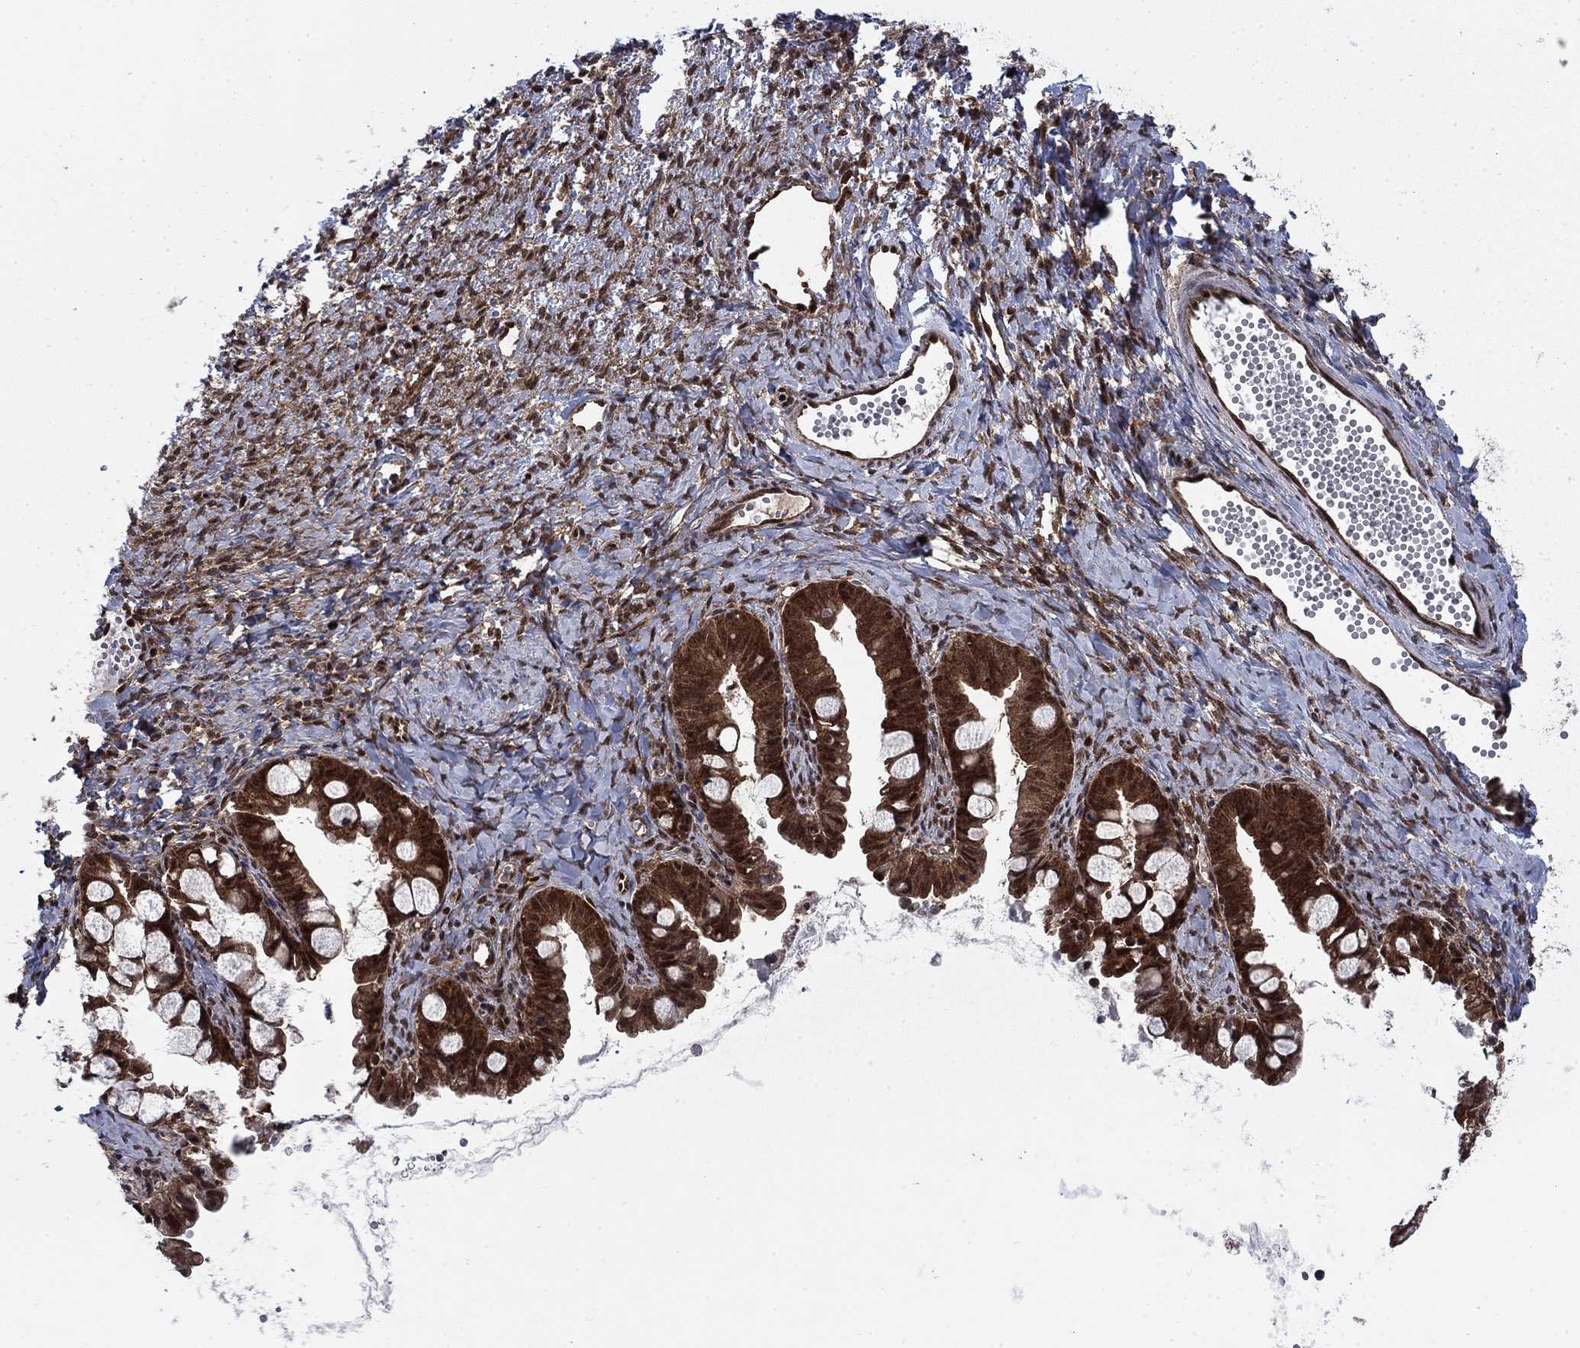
{"staining": {"intensity": "strong", "quantity": ">75%", "location": "cytoplasmic/membranous,nuclear"}, "tissue": "ovarian cancer", "cell_type": "Tumor cells", "image_type": "cancer", "snomed": [{"axis": "morphology", "description": "Cystadenocarcinoma, mucinous, NOS"}, {"axis": "topography", "description": "Ovary"}], "caption": "Ovarian mucinous cystadenocarcinoma stained for a protein (brown) exhibits strong cytoplasmic/membranous and nuclear positive staining in approximately >75% of tumor cells.", "gene": "DNAJA1", "patient": {"sex": "female", "age": 63}}